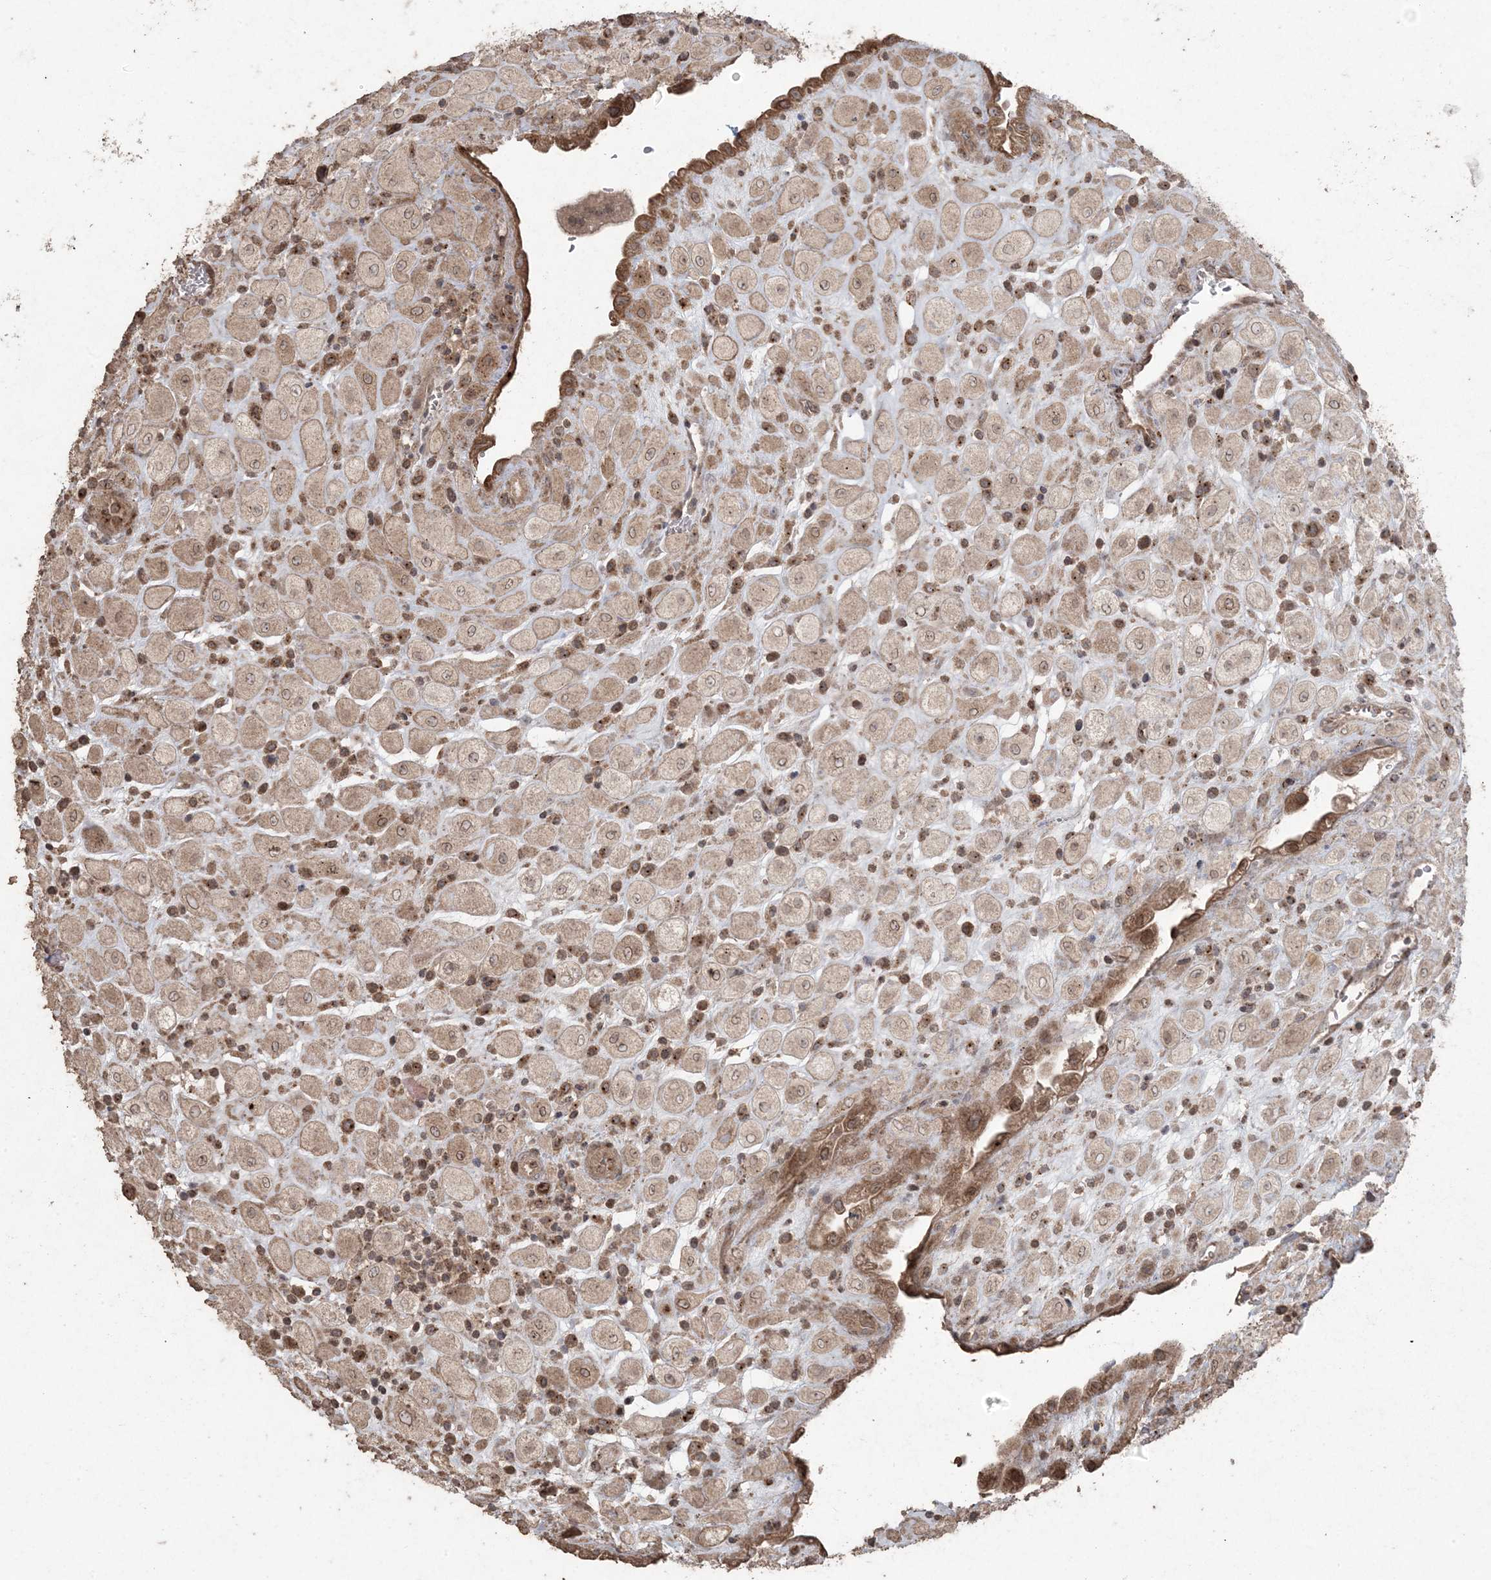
{"staining": {"intensity": "moderate", "quantity": ">75%", "location": "cytoplasmic/membranous,nuclear"}, "tissue": "placenta", "cell_type": "Decidual cells", "image_type": "normal", "snomed": [{"axis": "morphology", "description": "Normal tissue, NOS"}, {"axis": "topography", "description": "Placenta"}], "caption": "An image showing moderate cytoplasmic/membranous,nuclear expression in approximately >75% of decidual cells in benign placenta, as visualized by brown immunohistochemical staining.", "gene": "DDX19B", "patient": {"sex": "female", "age": 35}}